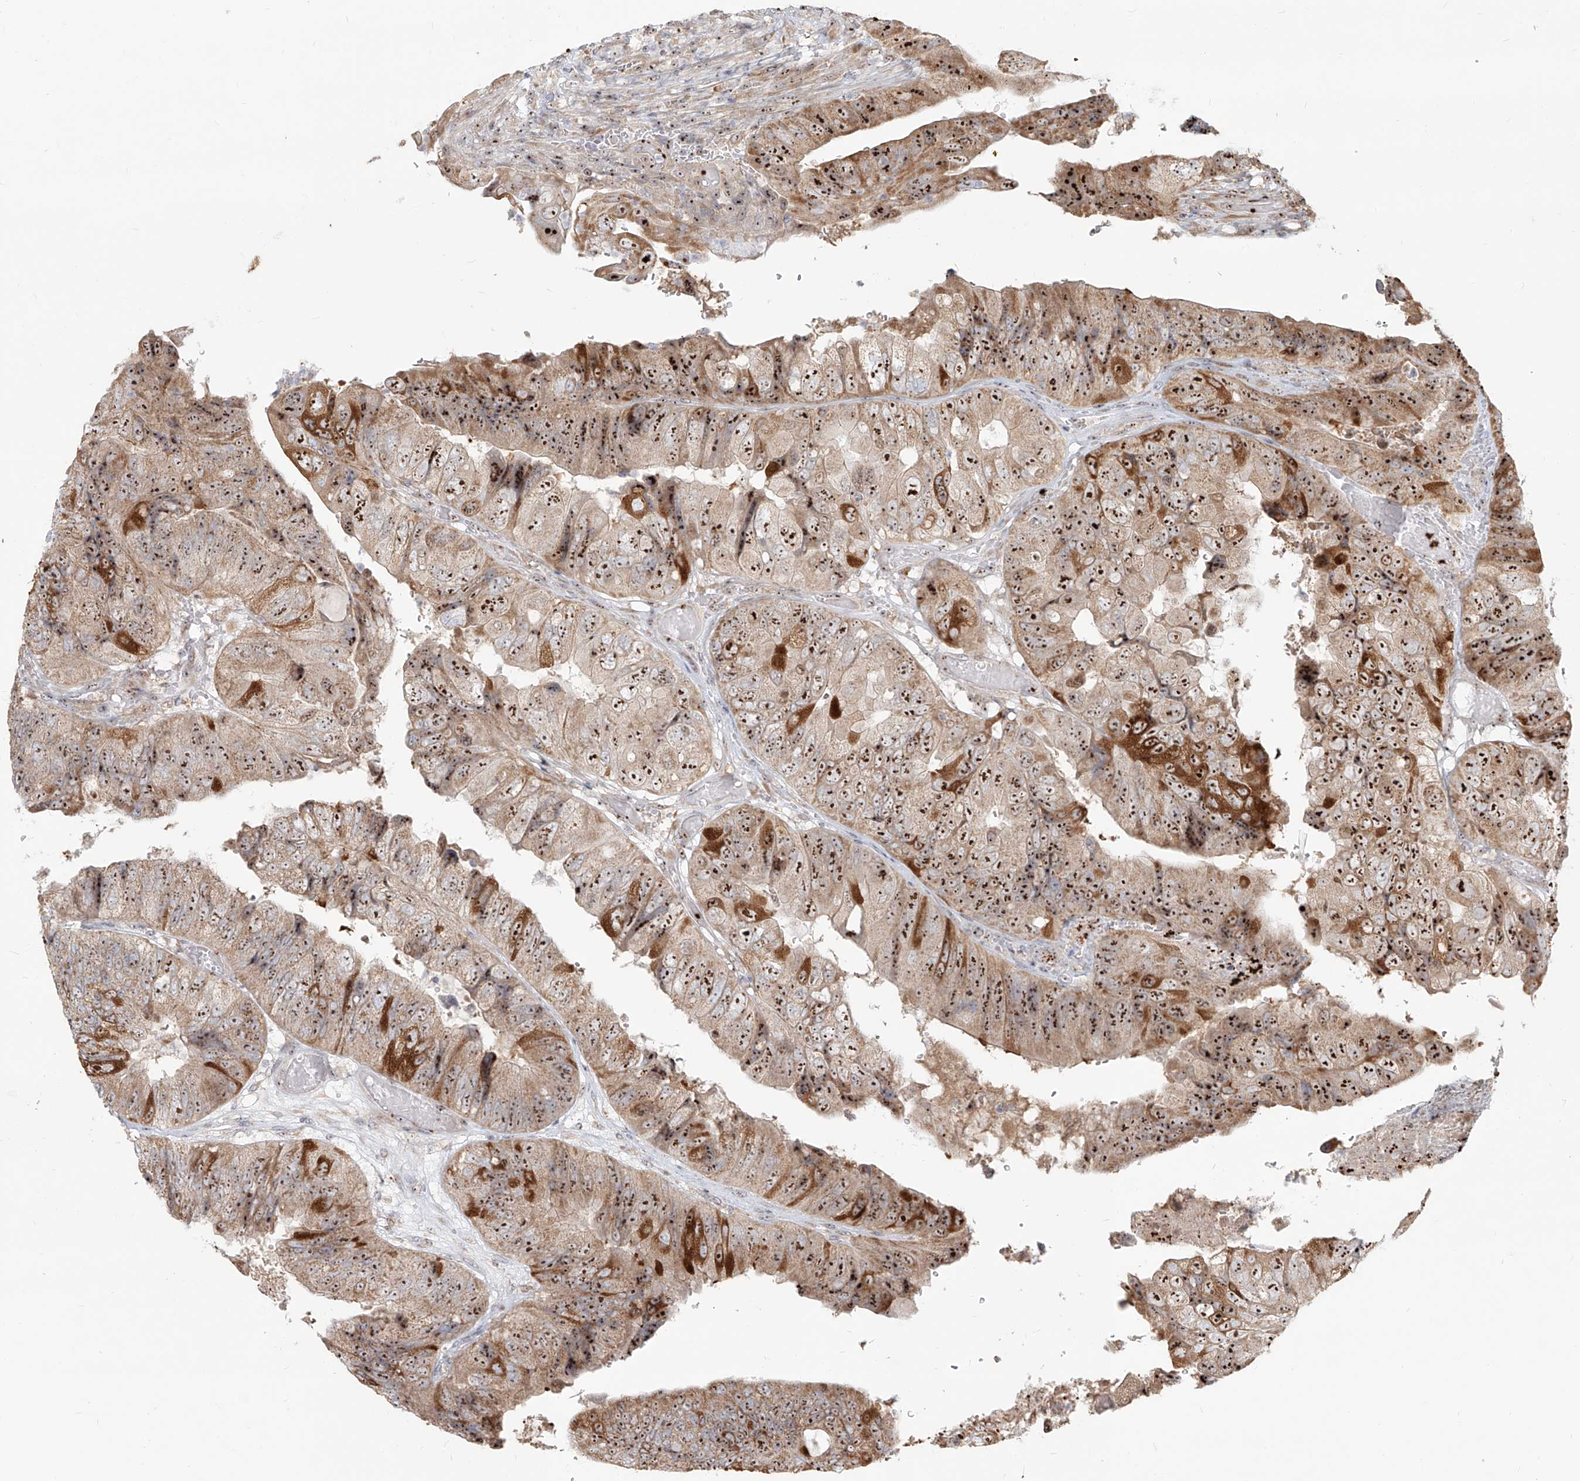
{"staining": {"intensity": "strong", "quantity": ">75%", "location": "cytoplasmic/membranous,nuclear"}, "tissue": "colorectal cancer", "cell_type": "Tumor cells", "image_type": "cancer", "snomed": [{"axis": "morphology", "description": "Adenocarcinoma, NOS"}, {"axis": "topography", "description": "Rectum"}], "caption": "A high amount of strong cytoplasmic/membranous and nuclear positivity is identified in about >75% of tumor cells in colorectal cancer tissue.", "gene": "BYSL", "patient": {"sex": "male", "age": 63}}